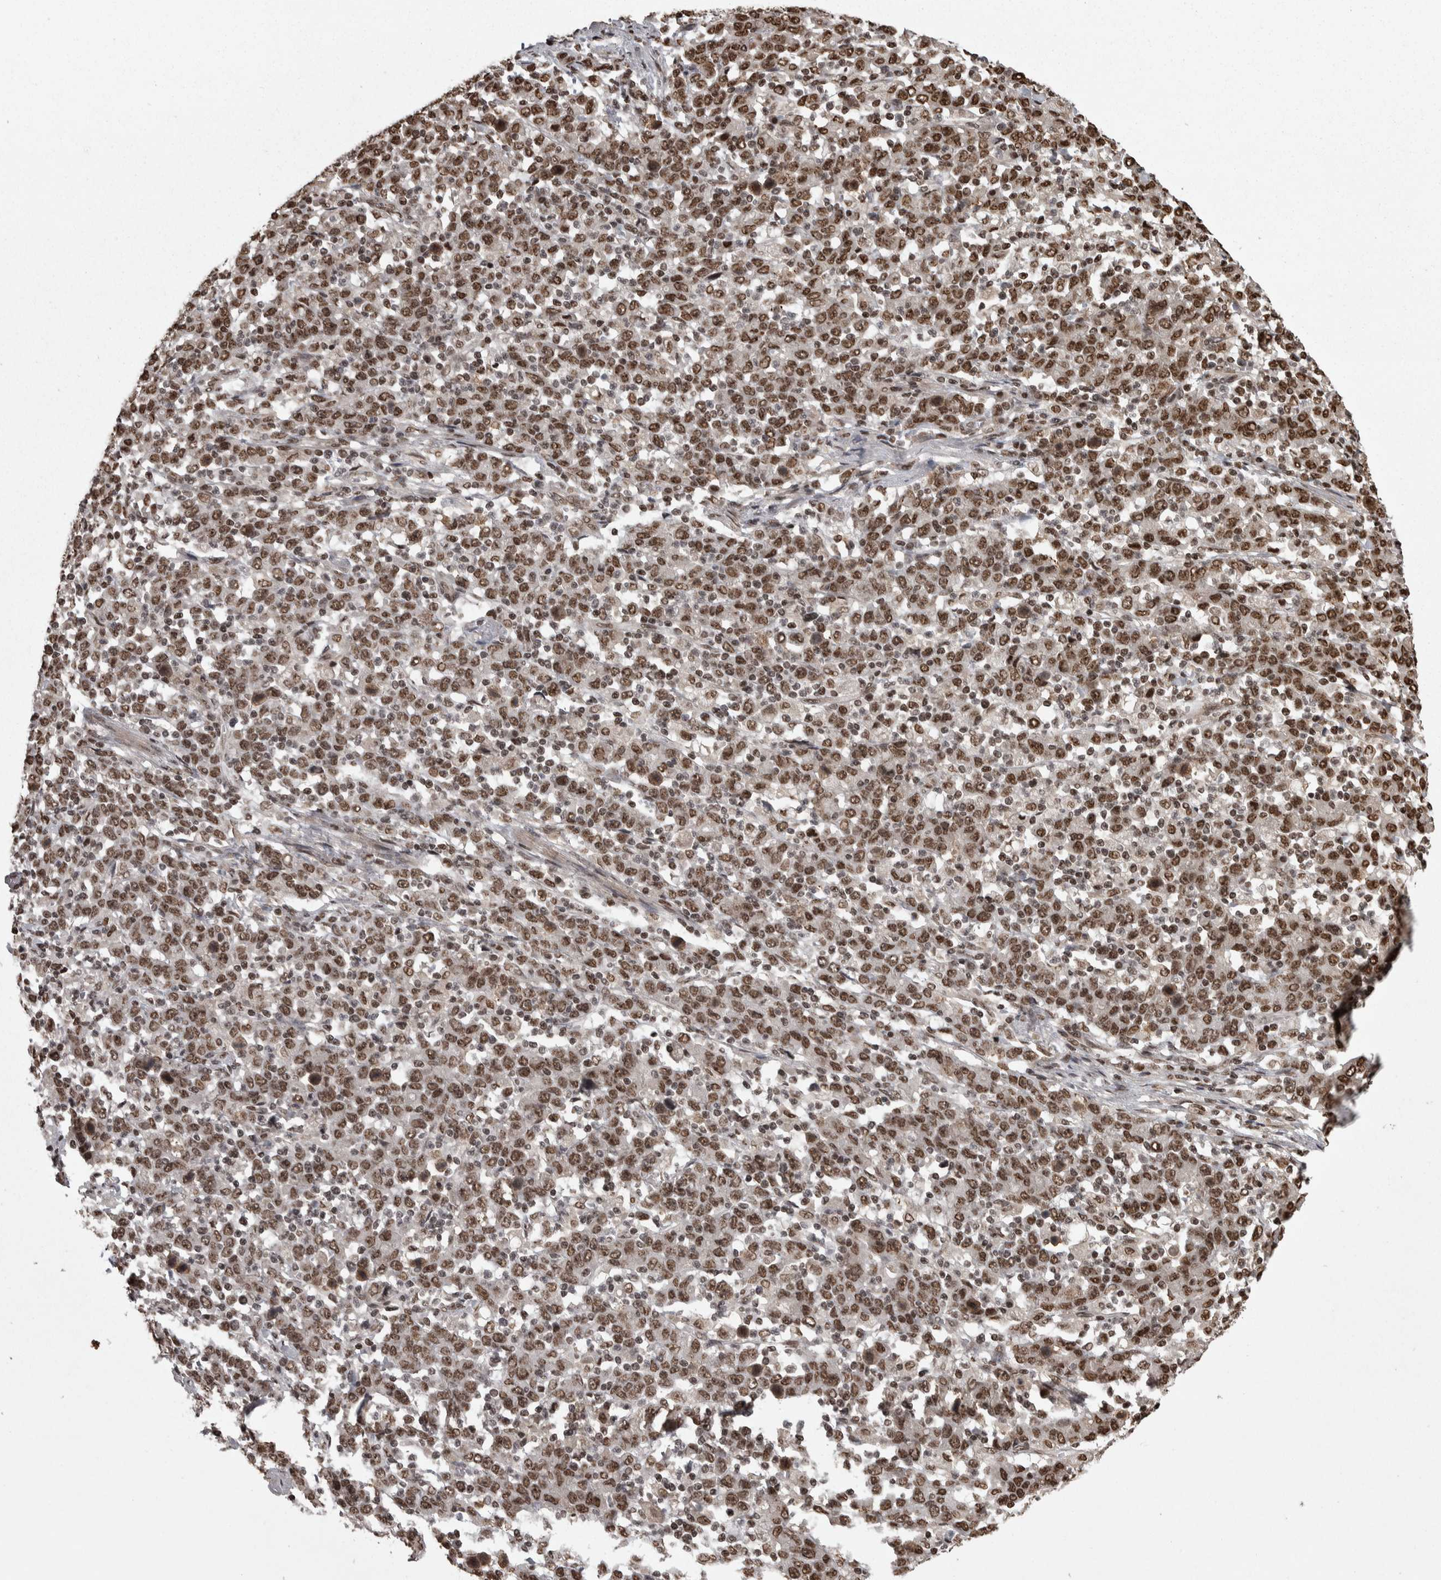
{"staining": {"intensity": "strong", "quantity": "25%-75%", "location": "nuclear"}, "tissue": "stomach cancer", "cell_type": "Tumor cells", "image_type": "cancer", "snomed": [{"axis": "morphology", "description": "Adenocarcinoma, NOS"}, {"axis": "topography", "description": "Stomach, upper"}], "caption": "Immunohistochemical staining of stomach cancer shows strong nuclear protein positivity in about 25%-75% of tumor cells.", "gene": "ZFHX4", "patient": {"sex": "male", "age": 69}}